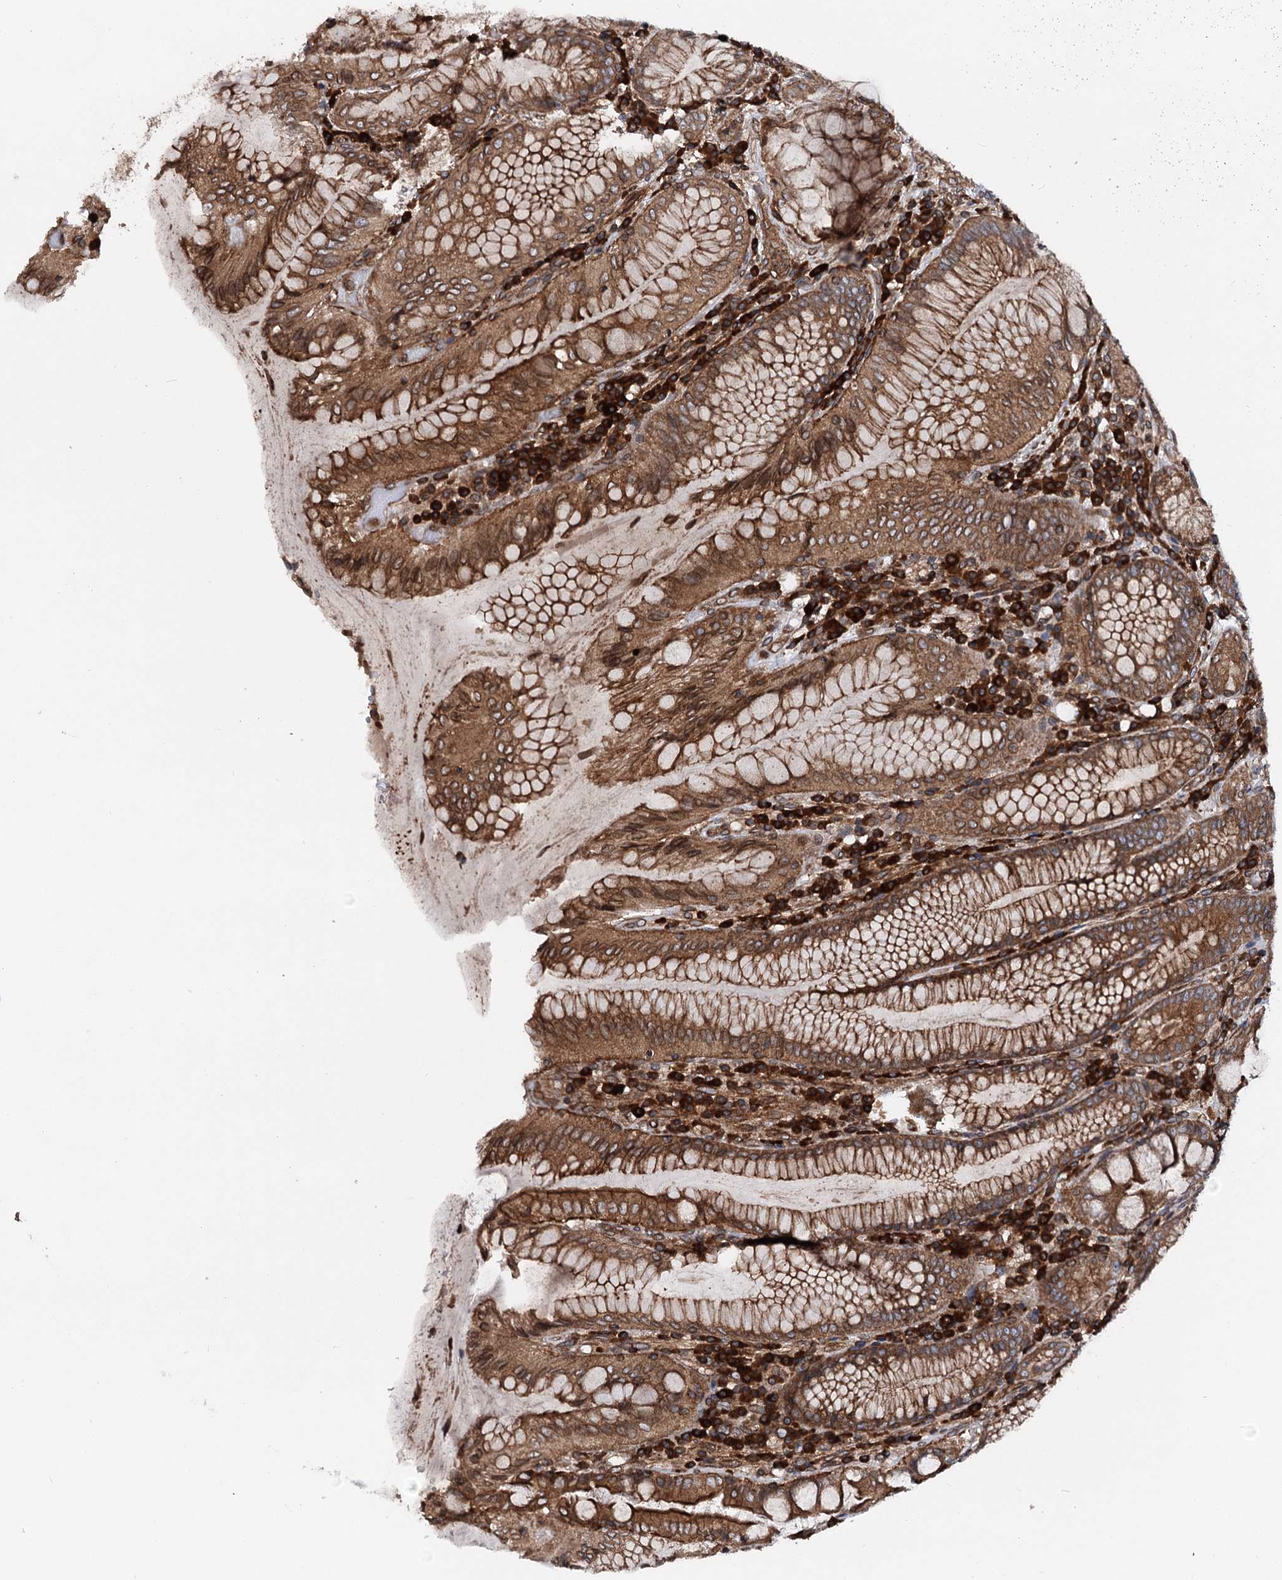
{"staining": {"intensity": "strong", "quantity": ">75%", "location": "cytoplasmic/membranous,nuclear"}, "tissue": "stomach", "cell_type": "Glandular cells", "image_type": "normal", "snomed": [{"axis": "morphology", "description": "Normal tissue, NOS"}, {"axis": "topography", "description": "Stomach, upper"}, {"axis": "topography", "description": "Stomach, lower"}], "caption": "Immunohistochemical staining of unremarkable stomach displays >75% levels of strong cytoplasmic/membranous,nuclear protein staining in approximately >75% of glandular cells.", "gene": "FGFR1OP2", "patient": {"sex": "female", "age": 76}}